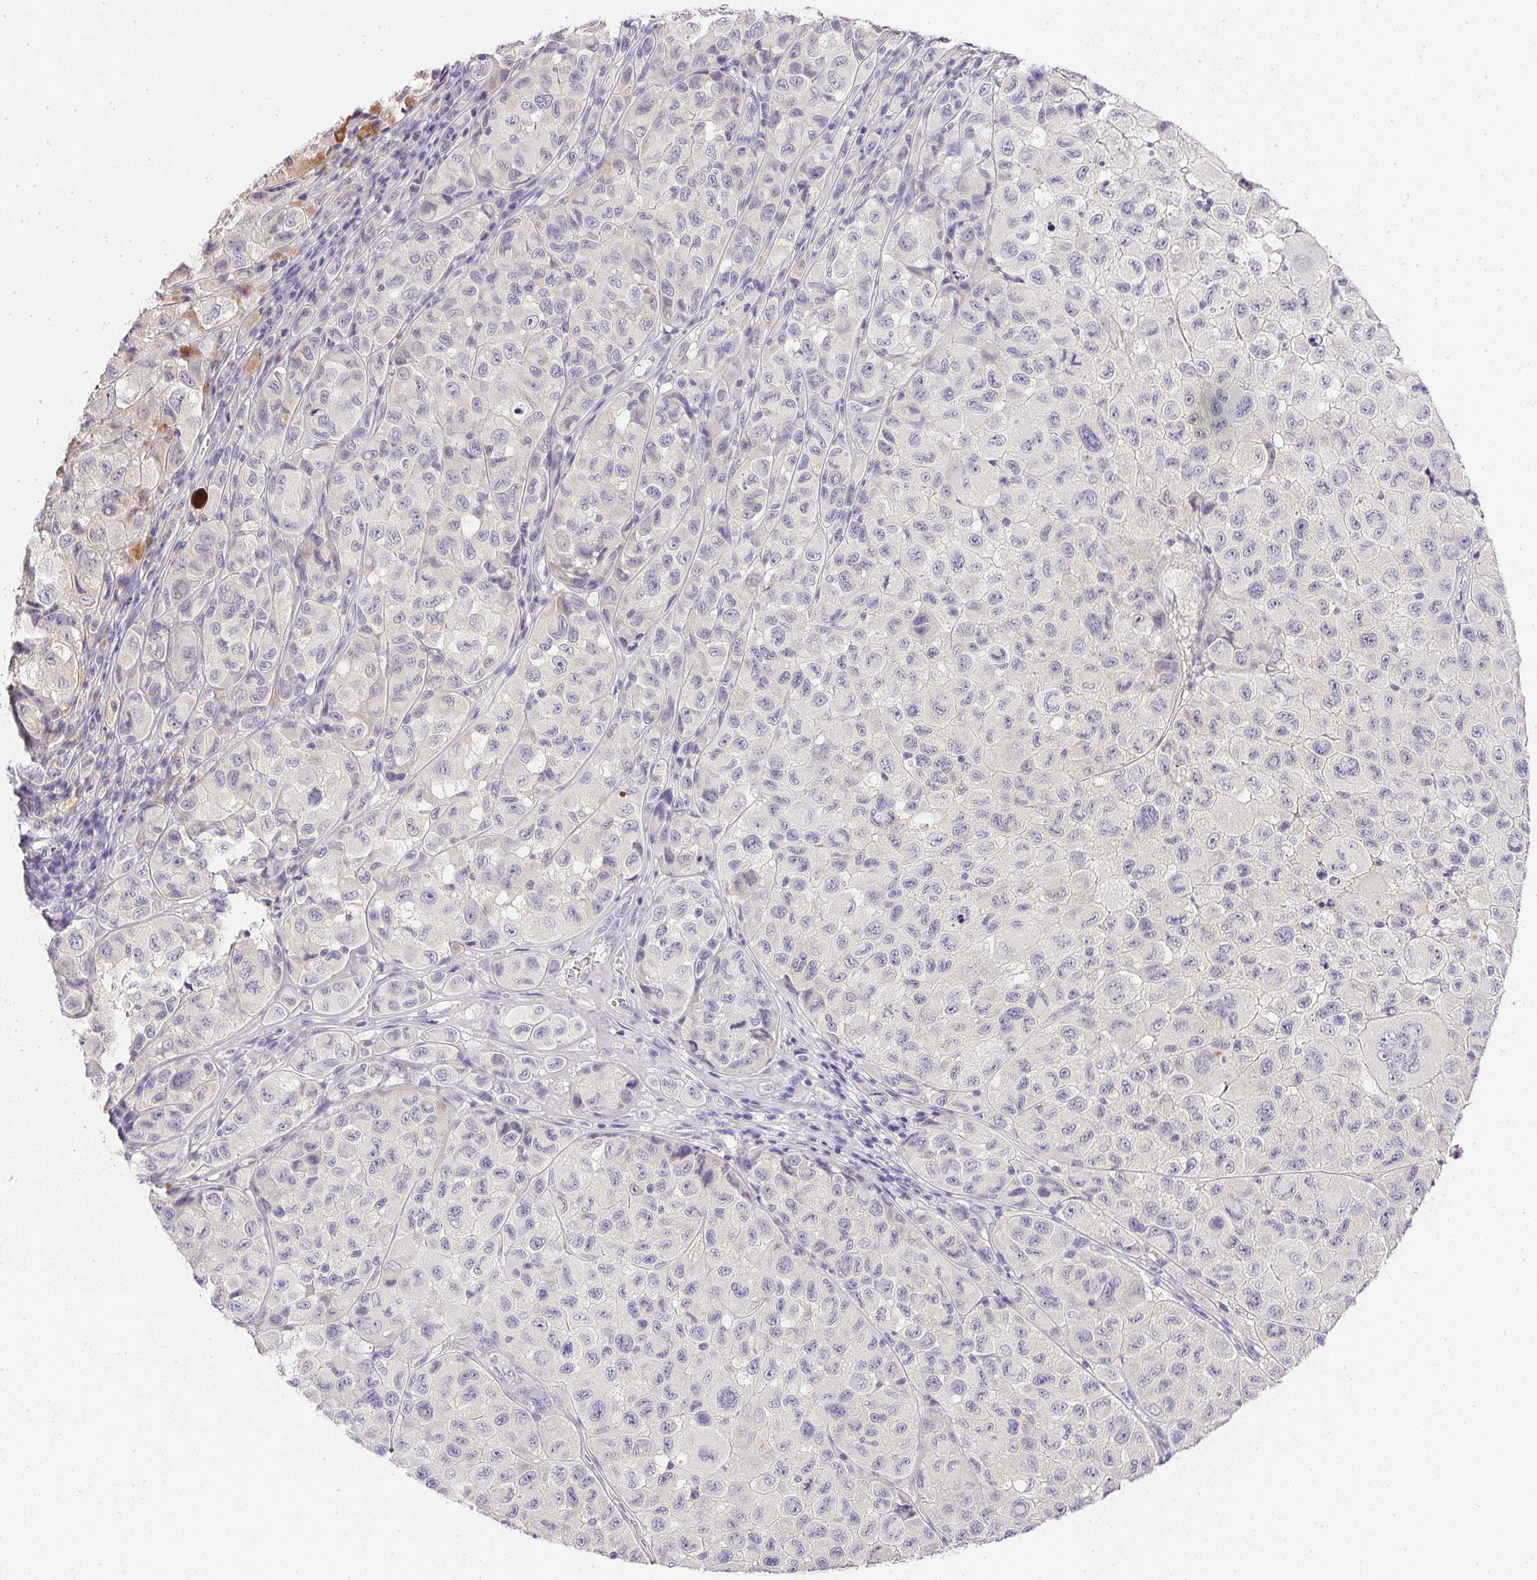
{"staining": {"intensity": "negative", "quantity": "none", "location": "none"}, "tissue": "melanoma", "cell_type": "Tumor cells", "image_type": "cancer", "snomed": [{"axis": "morphology", "description": "Malignant melanoma, NOS"}, {"axis": "topography", "description": "Skin"}], "caption": "High magnification brightfield microscopy of malignant melanoma stained with DAB (3,3'-diaminobenzidine) (brown) and counterstained with hematoxylin (blue): tumor cells show no significant expression.", "gene": "SLC17A7", "patient": {"sex": "male", "age": 93}}